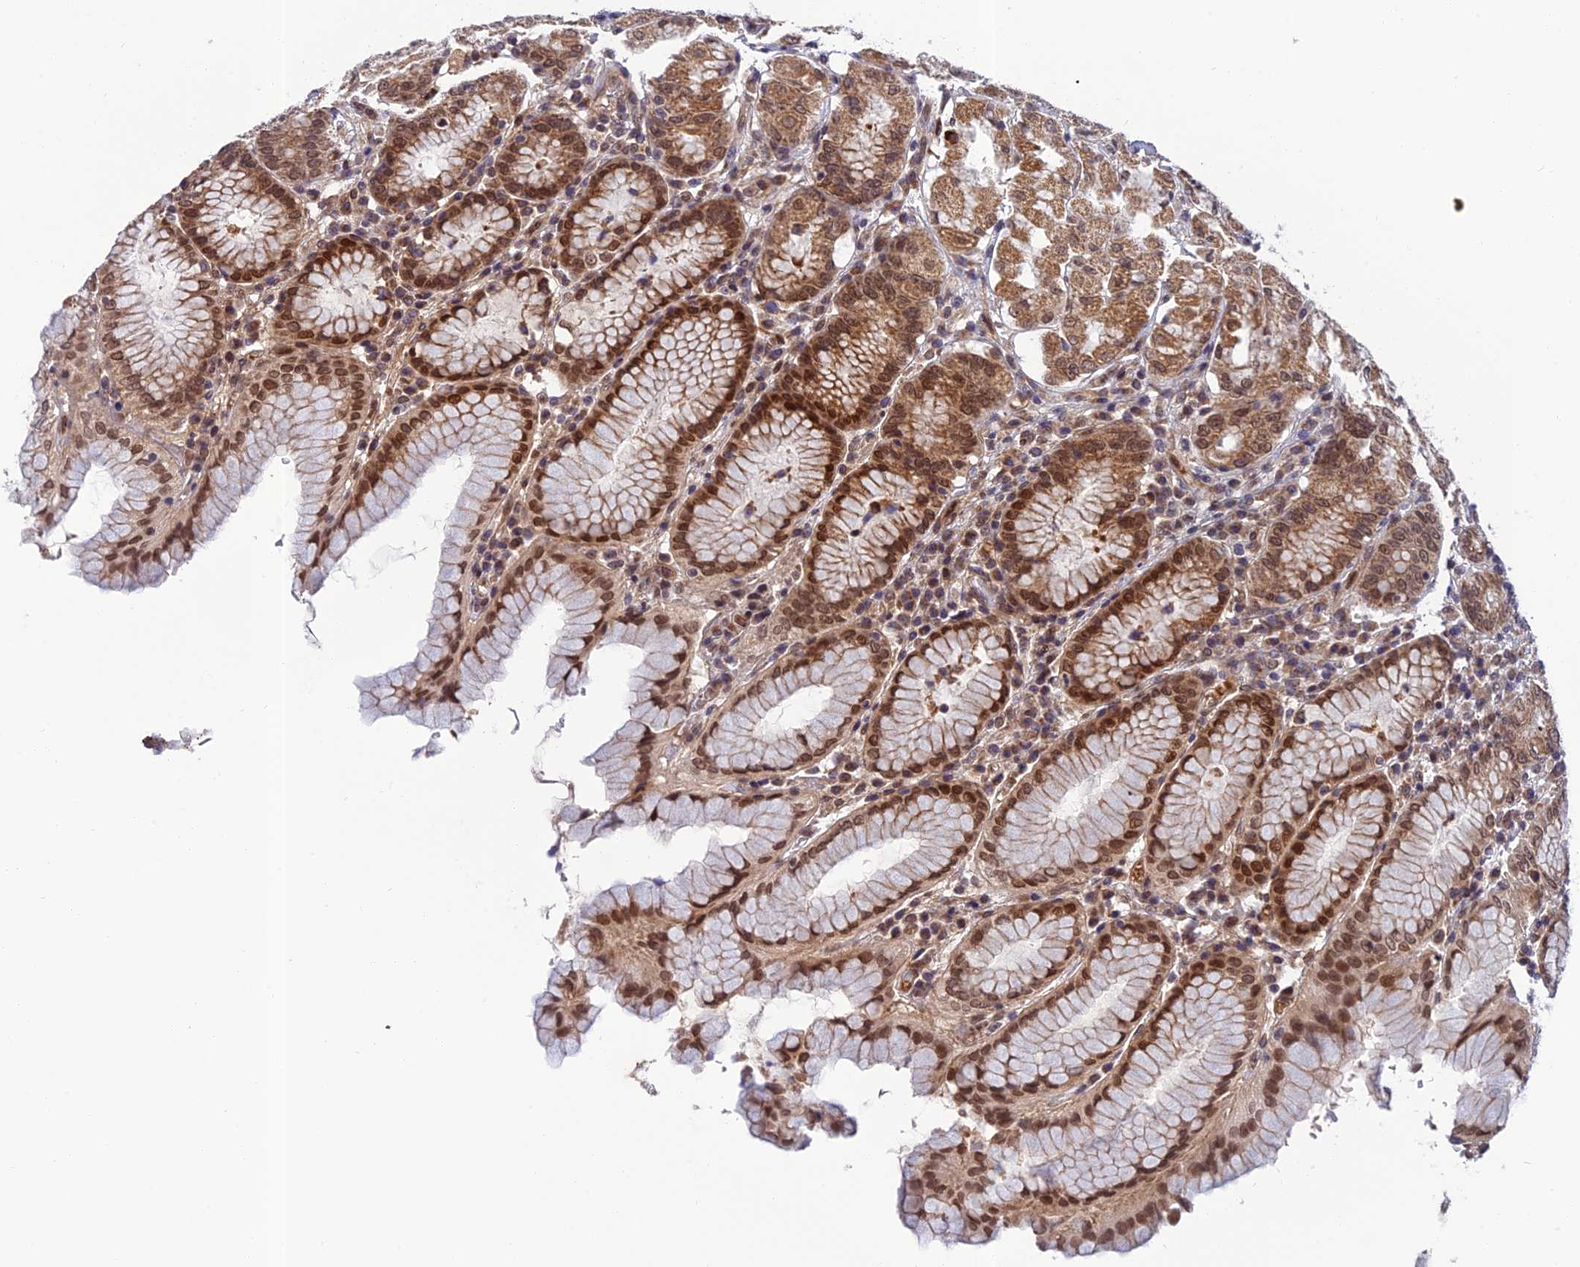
{"staining": {"intensity": "moderate", "quantity": ">75%", "location": "cytoplasmic/membranous,nuclear"}, "tissue": "stomach", "cell_type": "Glandular cells", "image_type": "normal", "snomed": [{"axis": "morphology", "description": "Normal tissue, NOS"}, {"axis": "topography", "description": "Stomach"}, {"axis": "topography", "description": "Stomach, lower"}], "caption": "Immunohistochemical staining of unremarkable human stomach shows moderate cytoplasmic/membranous,nuclear protein positivity in about >75% of glandular cells. Immunohistochemistry (ihc) stains the protein of interest in brown and the nuclei are stained blue.", "gene": "REXO1", "patient": {"sex": "female", "age": 56}}